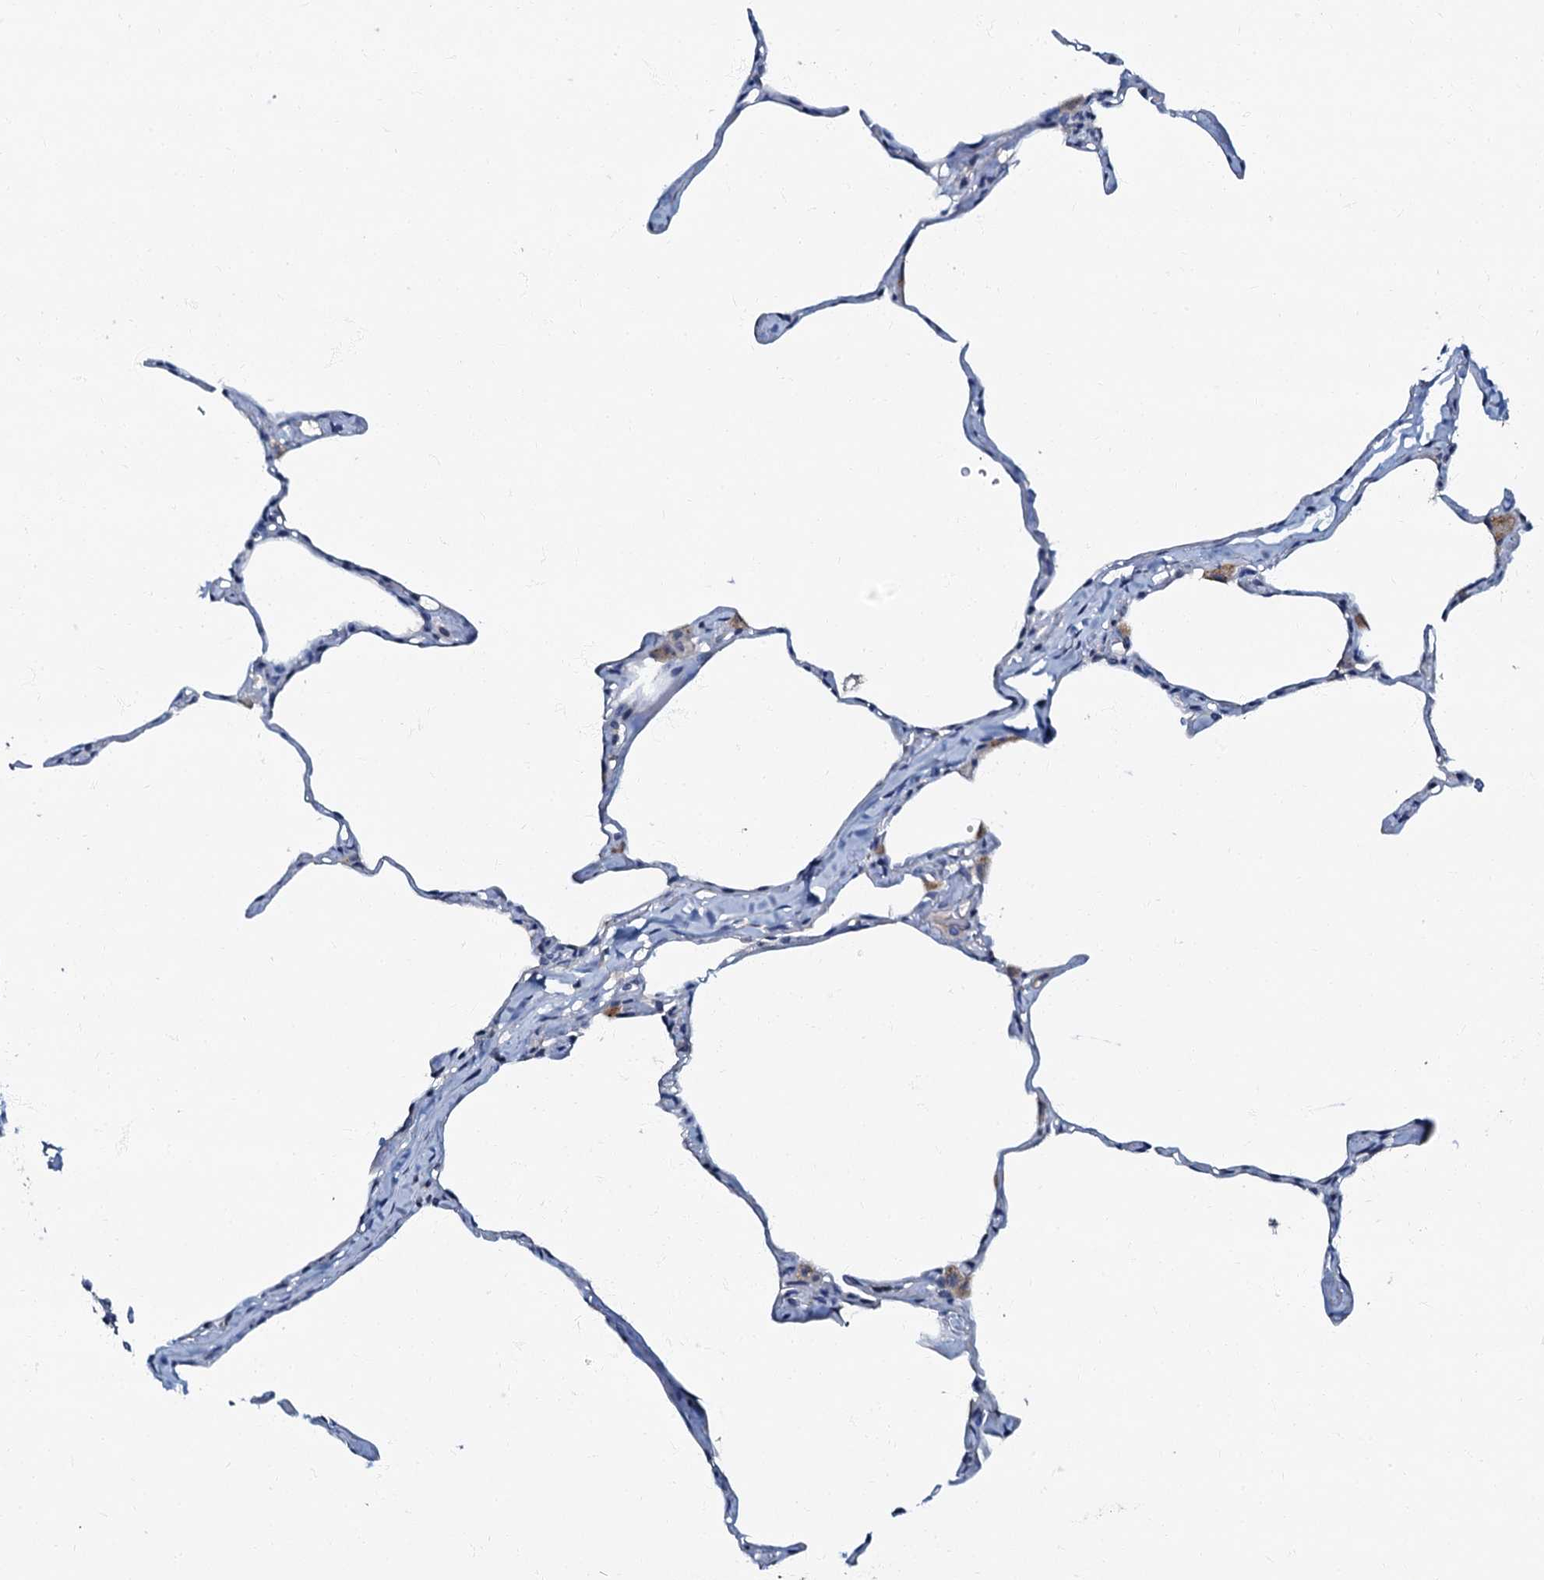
{"staining": {"intensity": "negative", "quantity": "none", "location": "none"}, "tissue": "lung", "cell_type": "Alveolar cells", "image_type": "normal", "snomed": [{"axis": "morphology", "description": "Normal tissue, NOS"}, {"axis": "topography", "description": "Lung"}], "caption": "DAB immunohistochemical staining of normal human lung demonstrates no significant positivity in alveolar cells.", "gene": "OLAH", "patient": {"sex": "male", "age": 65}}